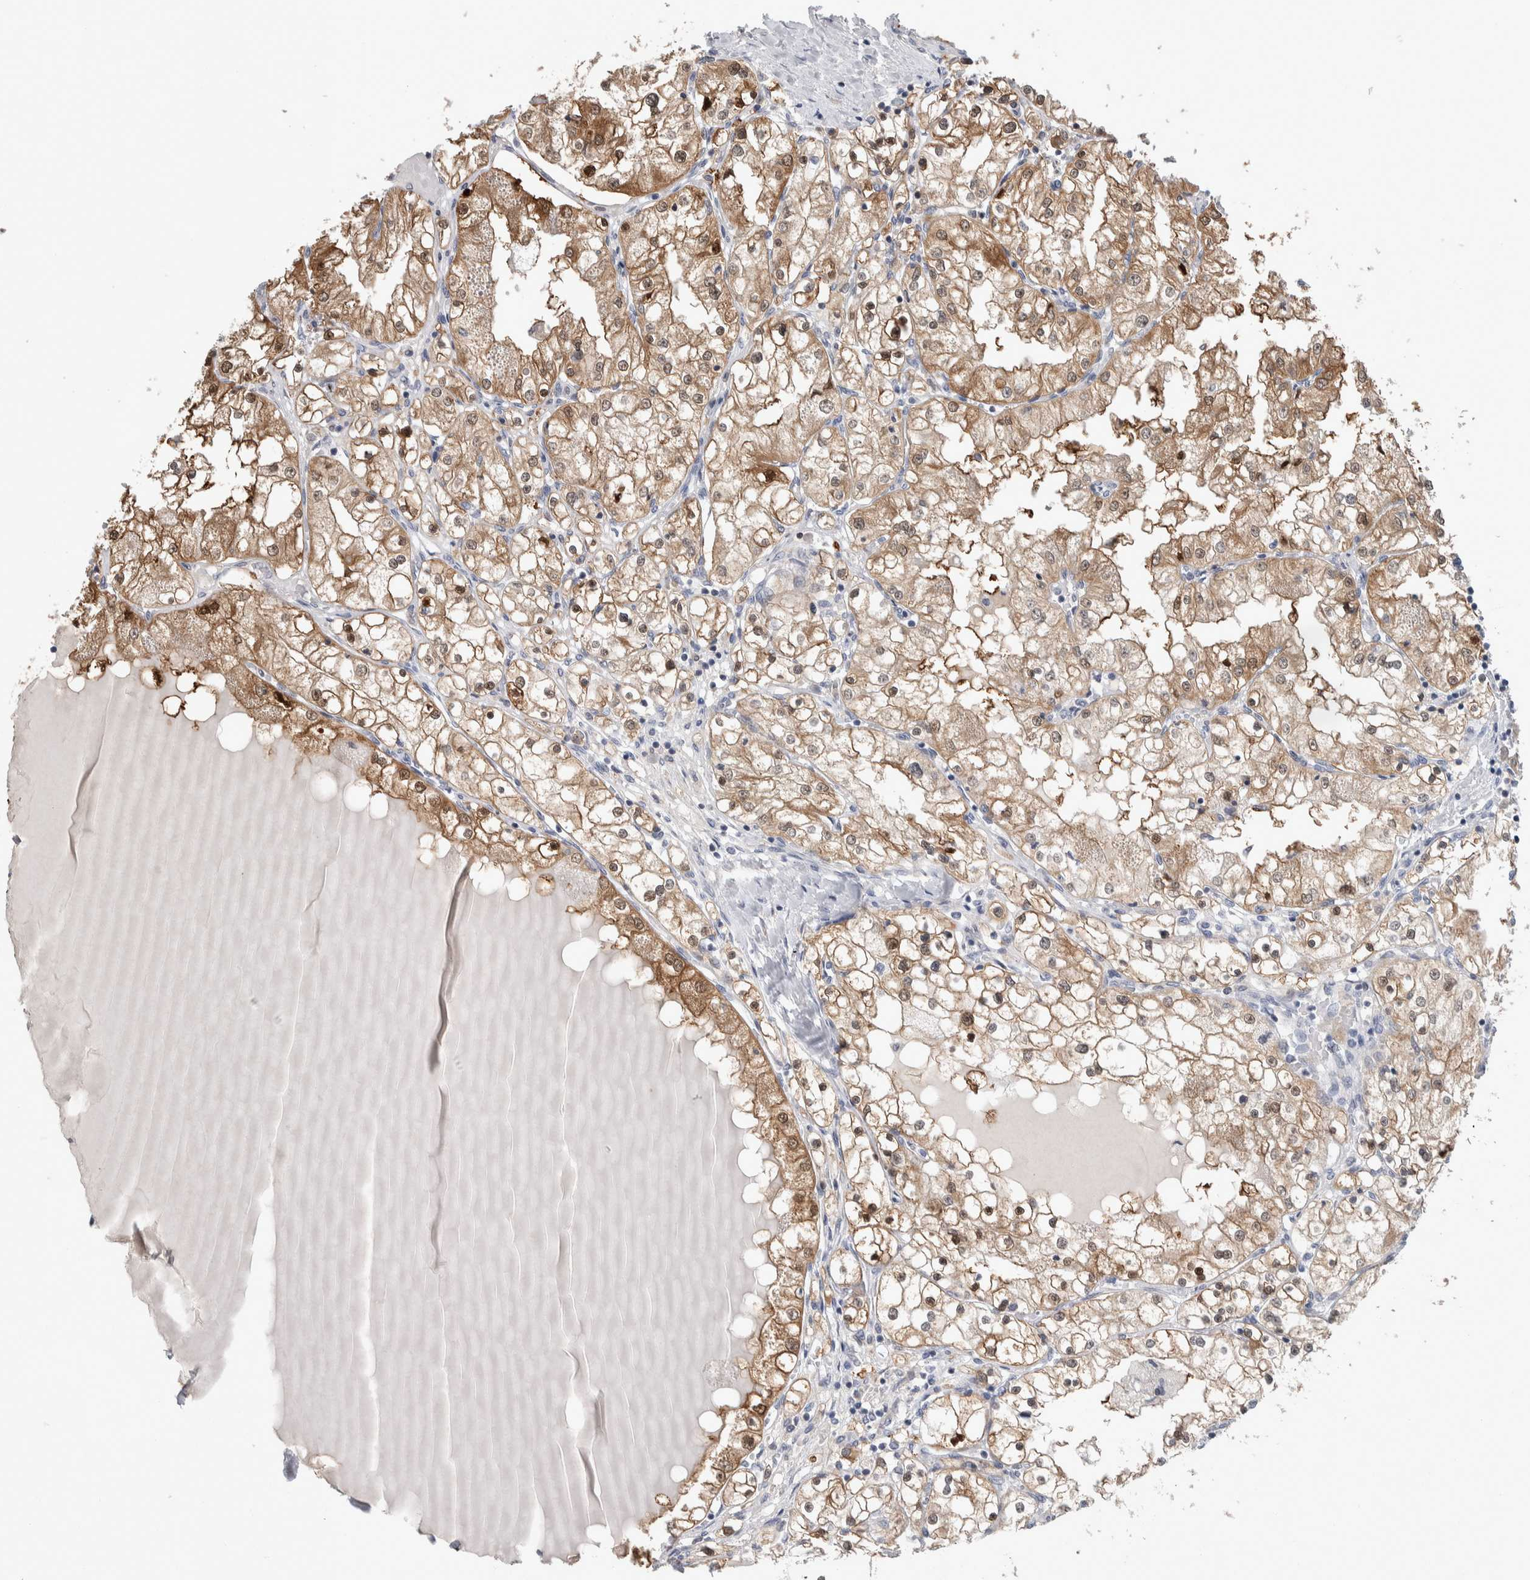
{"staining": {"intensity": "moderate", "quantity": ">75%", "location": "cytoplasmic/membranous,nuclear"}, "tissue": "renal cancer", "cell_type": "Tumor cells", "image_type": "cancer", "snomed": [{"axis": "morphology", "description": "Adenocarcinoma, NOS"}, {"axis": "topography", "description": "Kidney"}], "caption": "DAB immunohistochemical staining of adenocarcinoma (renal) displays moderate cytoplasmic/membranous and nuclear protein staining in approximately >75% of tumor cells. (DAB (3,3'-diaminobenzidine) IHC, brown staining for protein, blue staining for nuclei).", "gene": "HTATIP2", "patient": {"sex": "male", "age": 68}}